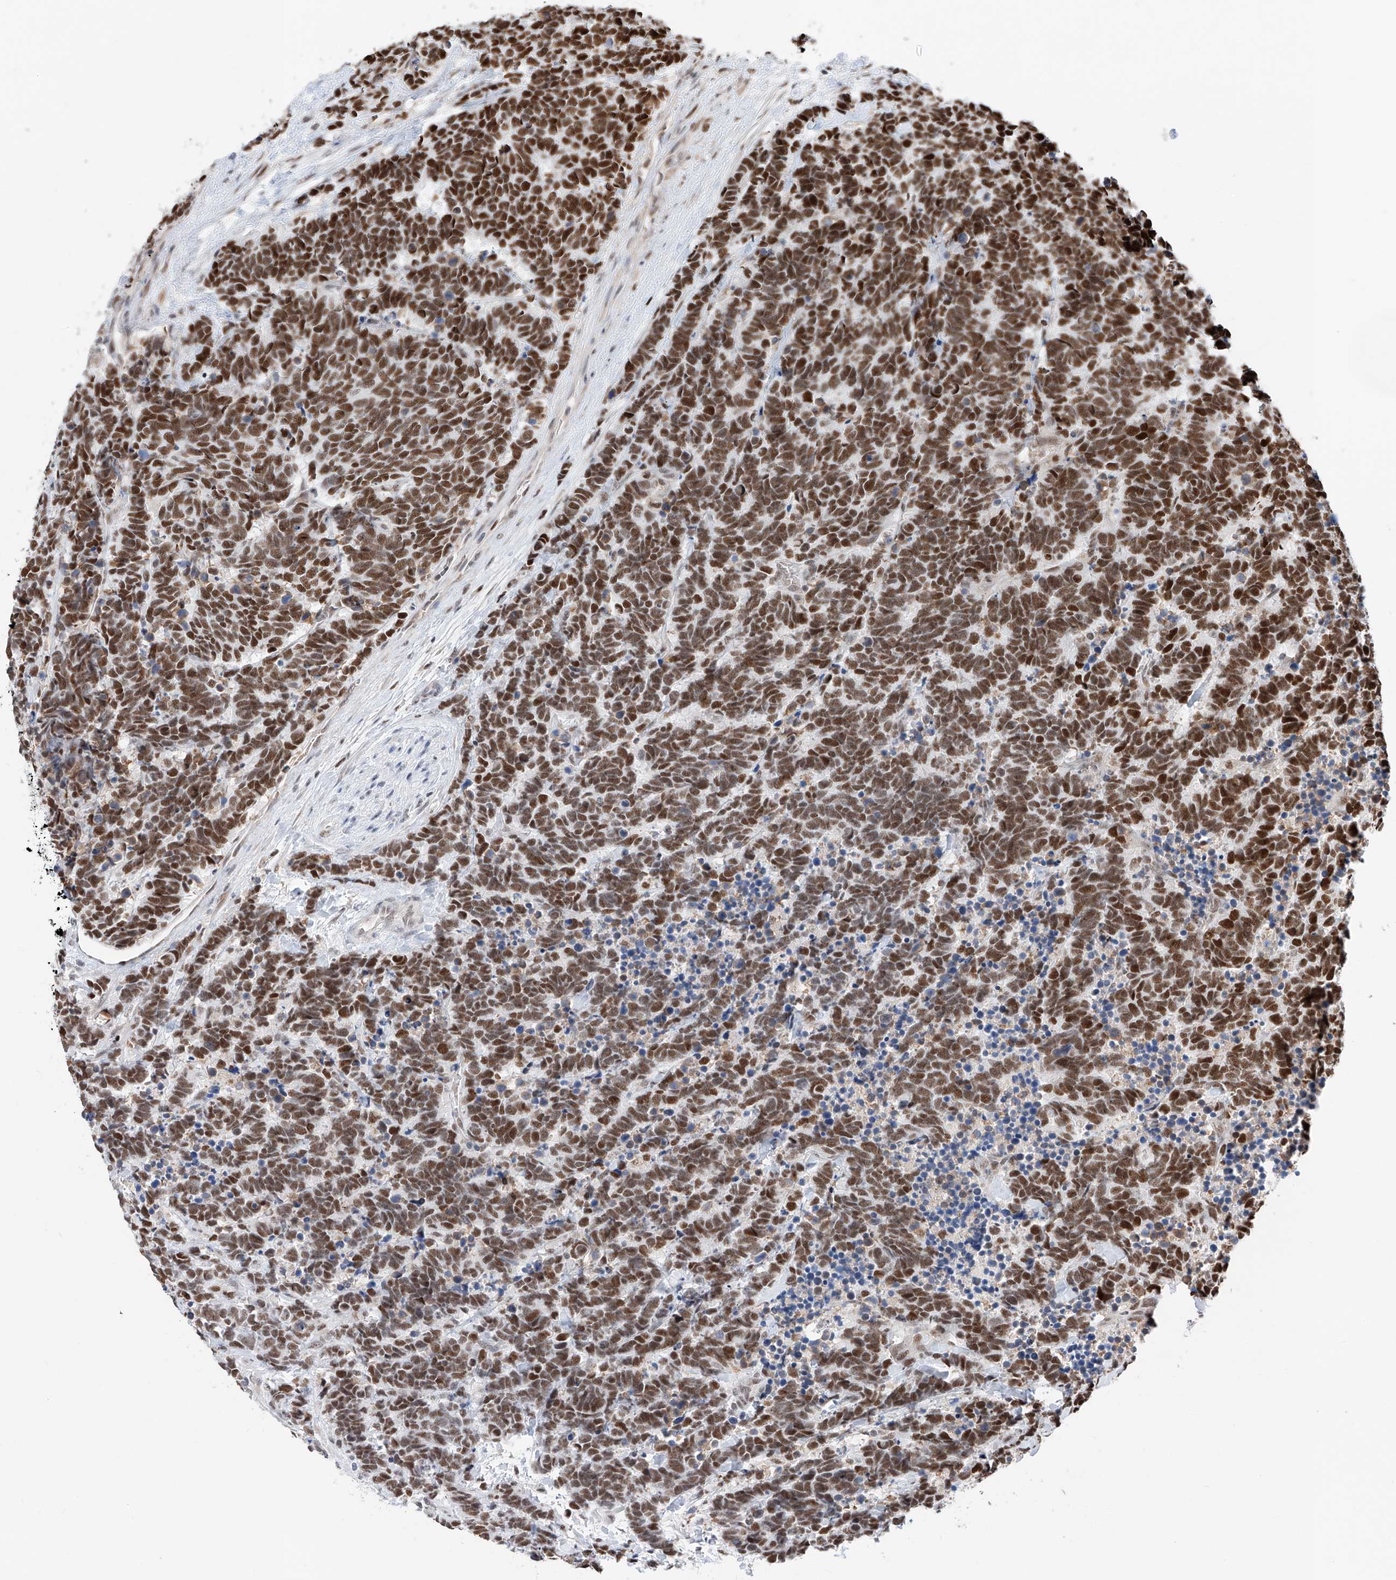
{"staining": {"intensity": "strong", "quantity": ">75%", "location": "nuclear"}, "tissue": "carcinoid", "cell_type": "Tumor cells", "image_type": "cancer", "snomed": [{"axis": "morphology", "description": "Carcinoma, NOS"}, {"axis": "morphology", "description": "Carcinoid, malignant, NOS"}, {"axis": "topography", "description": "Urinary bladder"}], "caption": "High-power microscopy captured an immunohistochemistry (IHC) histopathology image of carcinoid, revealing strong nuclear staining in approximately >75% of tumor cells.", "gene": "SNRNP200", "patient": {"sex": "male", "age": 57}}